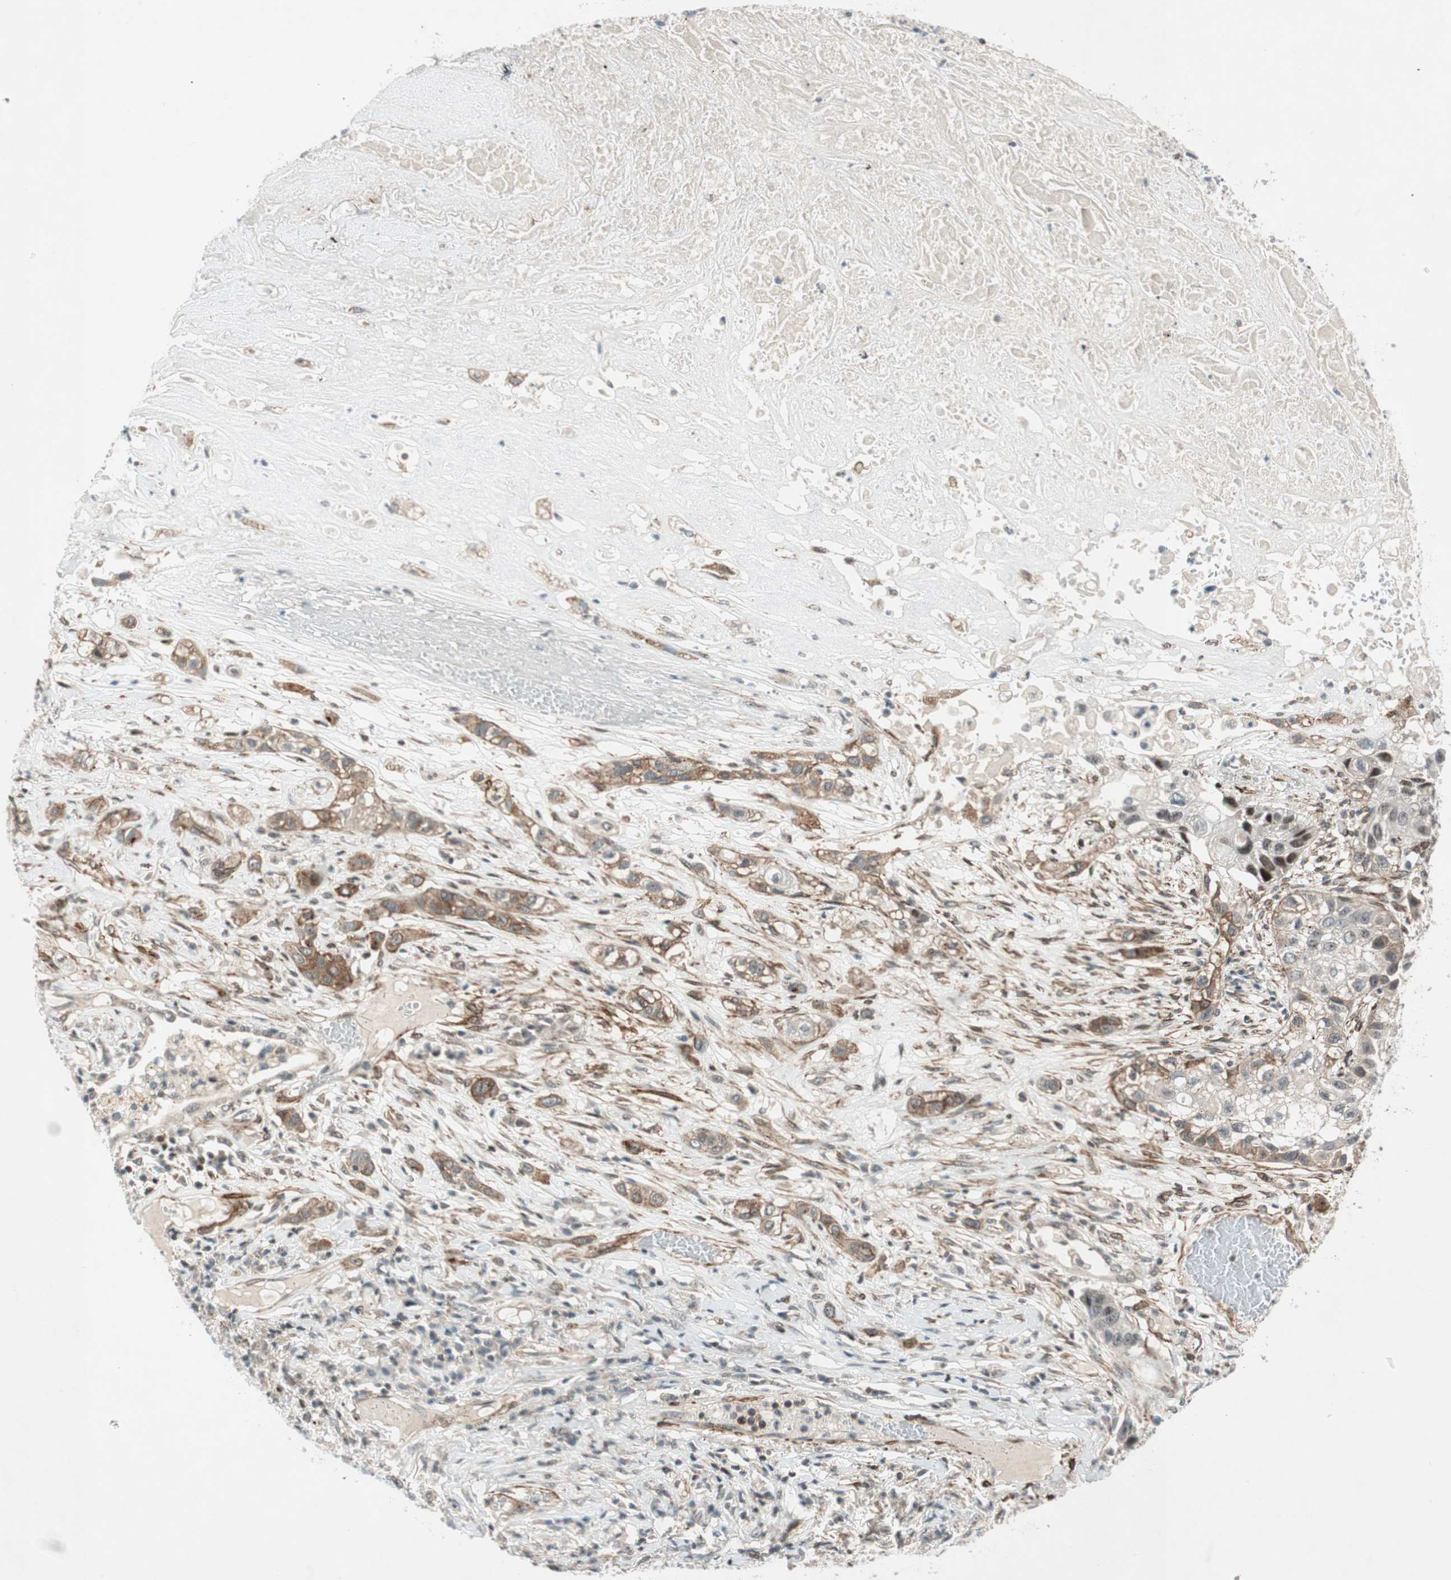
{"staining": {"intensity": "moderate", "quantity": "25%-75%", "location": "cytoplasmic/membranous"}, "tissue": "lung cancer", "cell_type": "Tumor cells", "image_type": "cancer", "snomed": [{"axis": "morphology", "description": "Squamous cell carcinoma, NOS"}, {"axis": "topography", "description": "Lung"}], "caption": "Immunohistochemistry (IHC) (DAB) staining of human lung squamous cell carcinoma reveals moderate cytoplasmic/membranous protein expression in about 25%-75% of tumor cells.", "gene": "CDK19", "patient": {"sex": "male", "age": 71}}